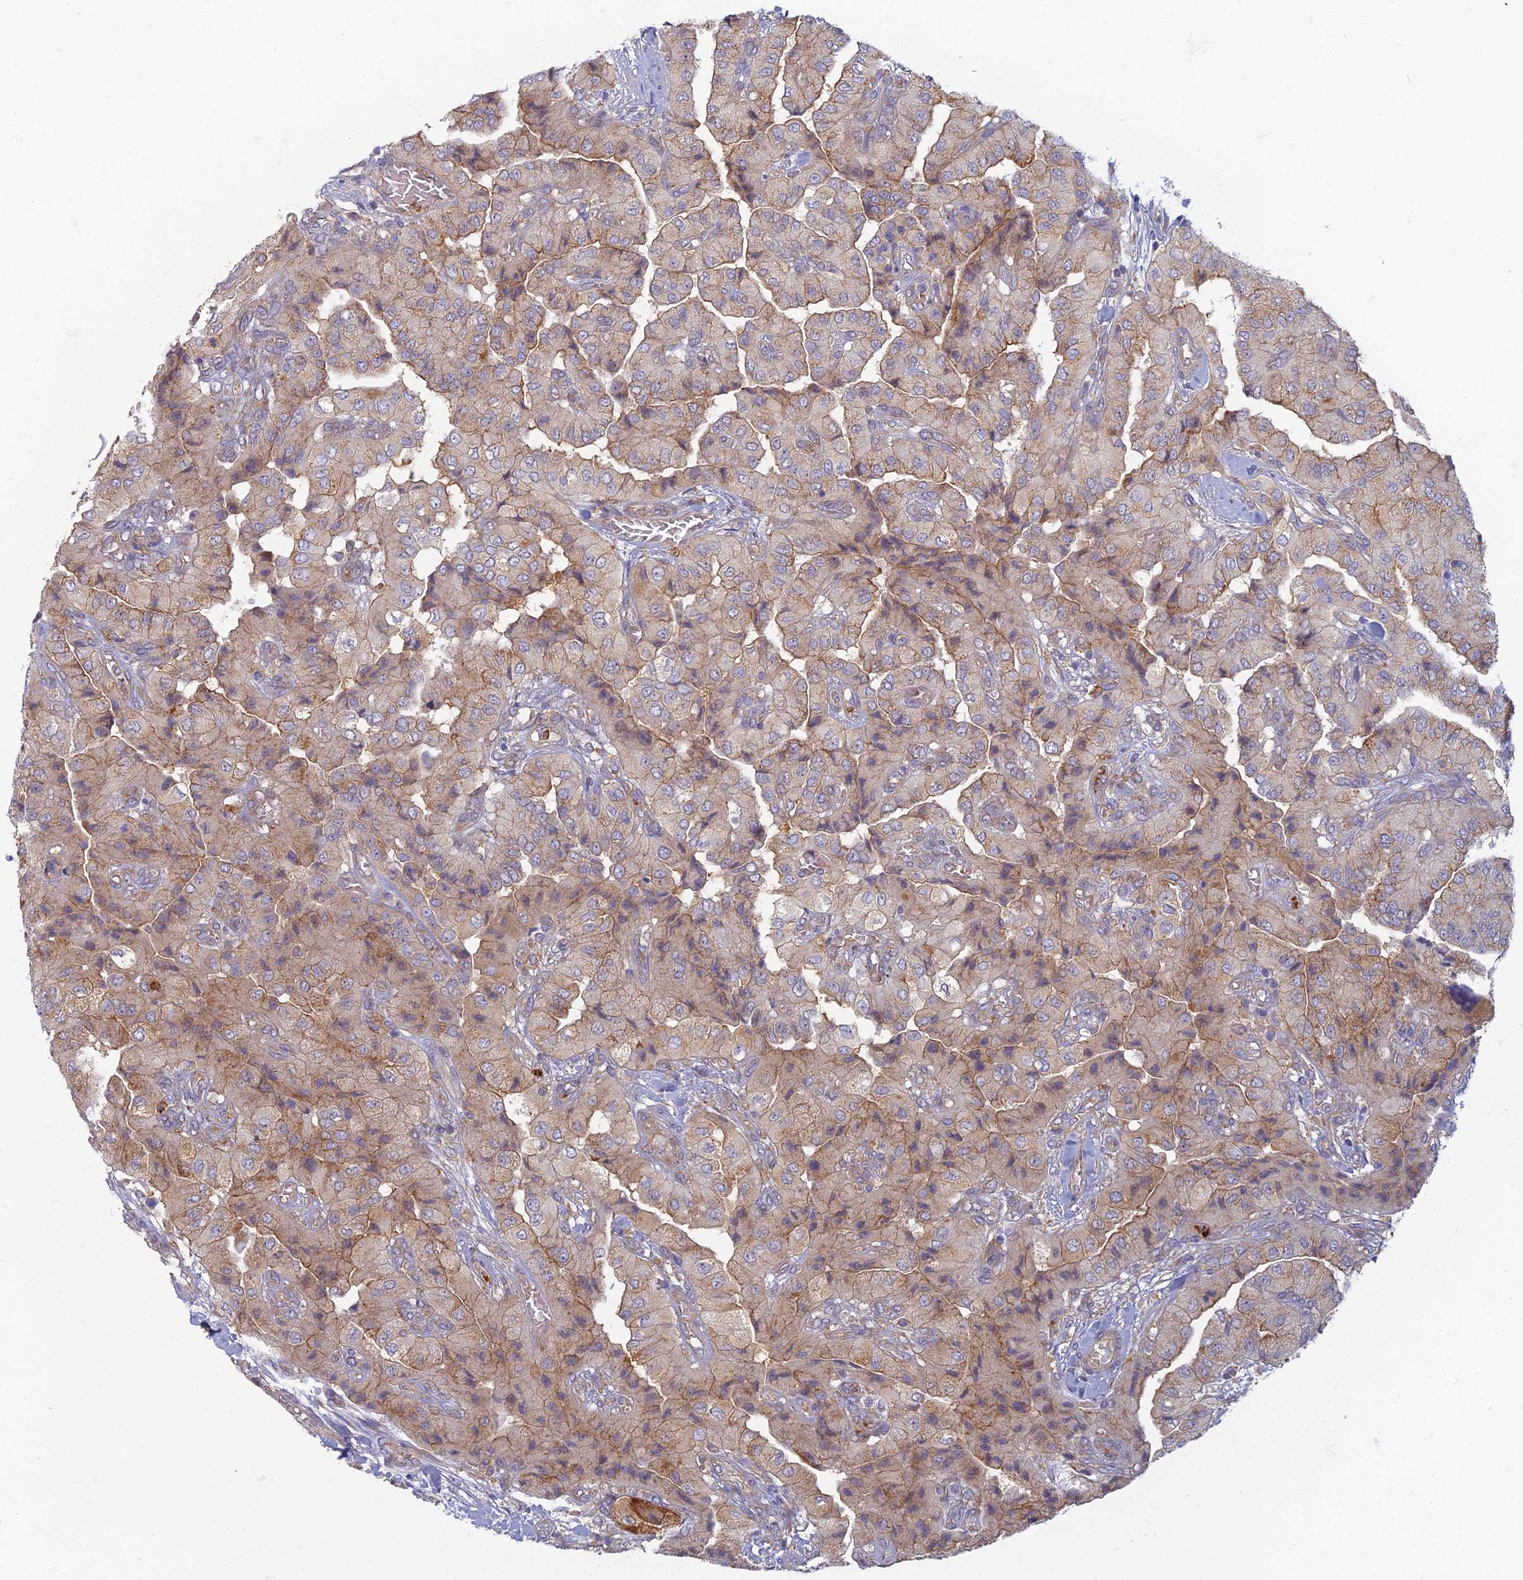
{"staining": {"intensity": "moderate", "quantity": ">75%", "location": "cytoplasmic/membranous"}, "tissue": "head and neck cancer", "cell_type": "Tumor cells", "image_type": "cancer", "snomed": [{"axis": "morphology", "description": "Adenocarcinoma, NOS"}, {"axis": "topography", "description": "Head-Neck"}], "caption": "Head and neck cancer (adenocarcinoma) was stained to show a protein in brown. There is medium levels of moderate cytoplasmic/membranous staining in about >75% of tumor cells.", "gene": "PROX2", "patient": {"sex": "male", "age": 66}}